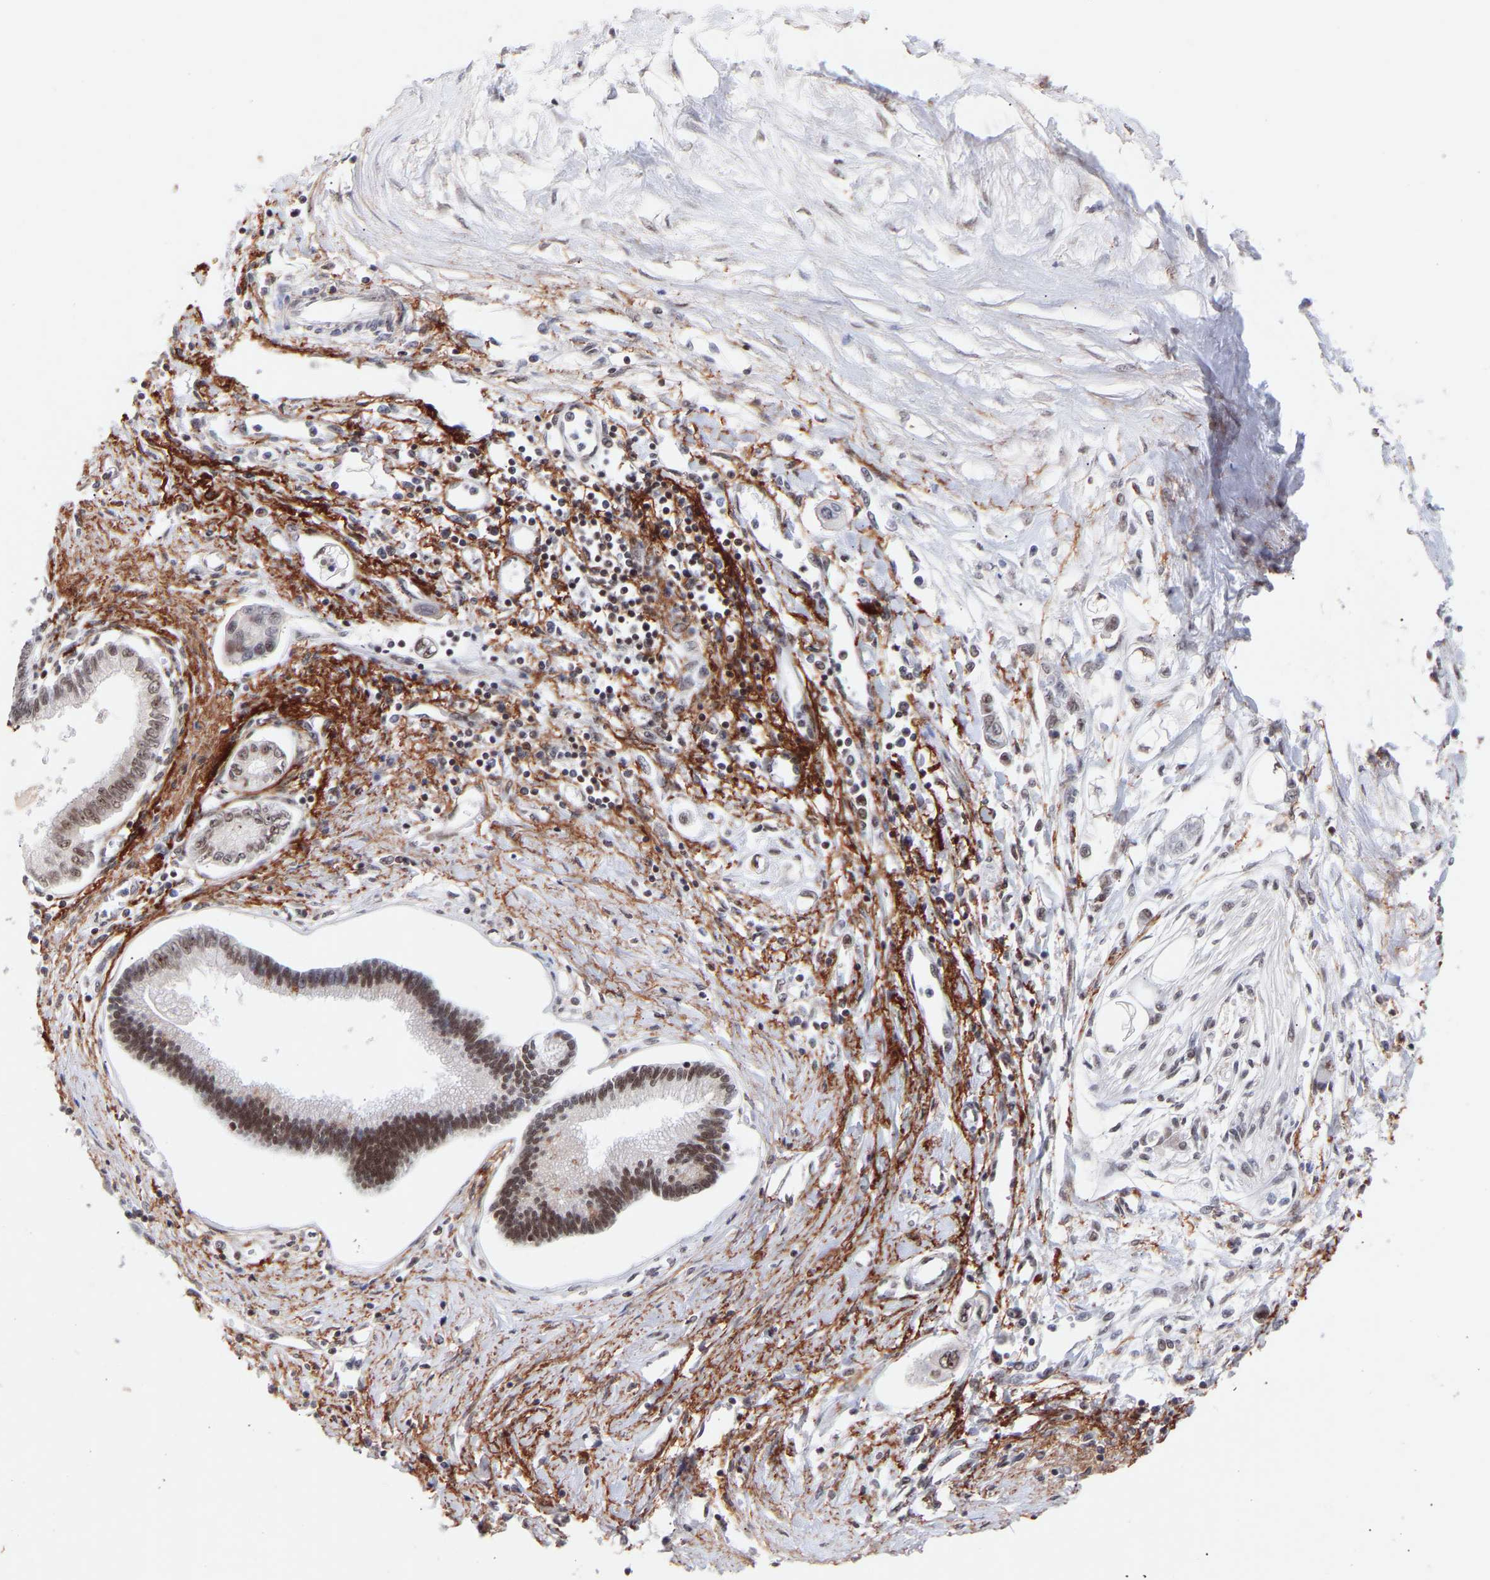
{"staining": {"intensity": "moderate", "quantity": ">75%", "location": "nuclear"}, "tissue": "pancreatic cancer", "cell_type": "Tumor cells", "image_type": "cancer", "snomed": [{"axis": "morphology", "description": "Adenocarcinoma, NOS"}, {"axis": "topography", "description": "Pancreas"}], "caption": "A brown stain highlights moderate nuclear staining of a protein in human pancreatic cancer (adenocarcinoma) tumor cells.", "gene": "RBM15", "patient": {"sex": "female", "age": 77}}